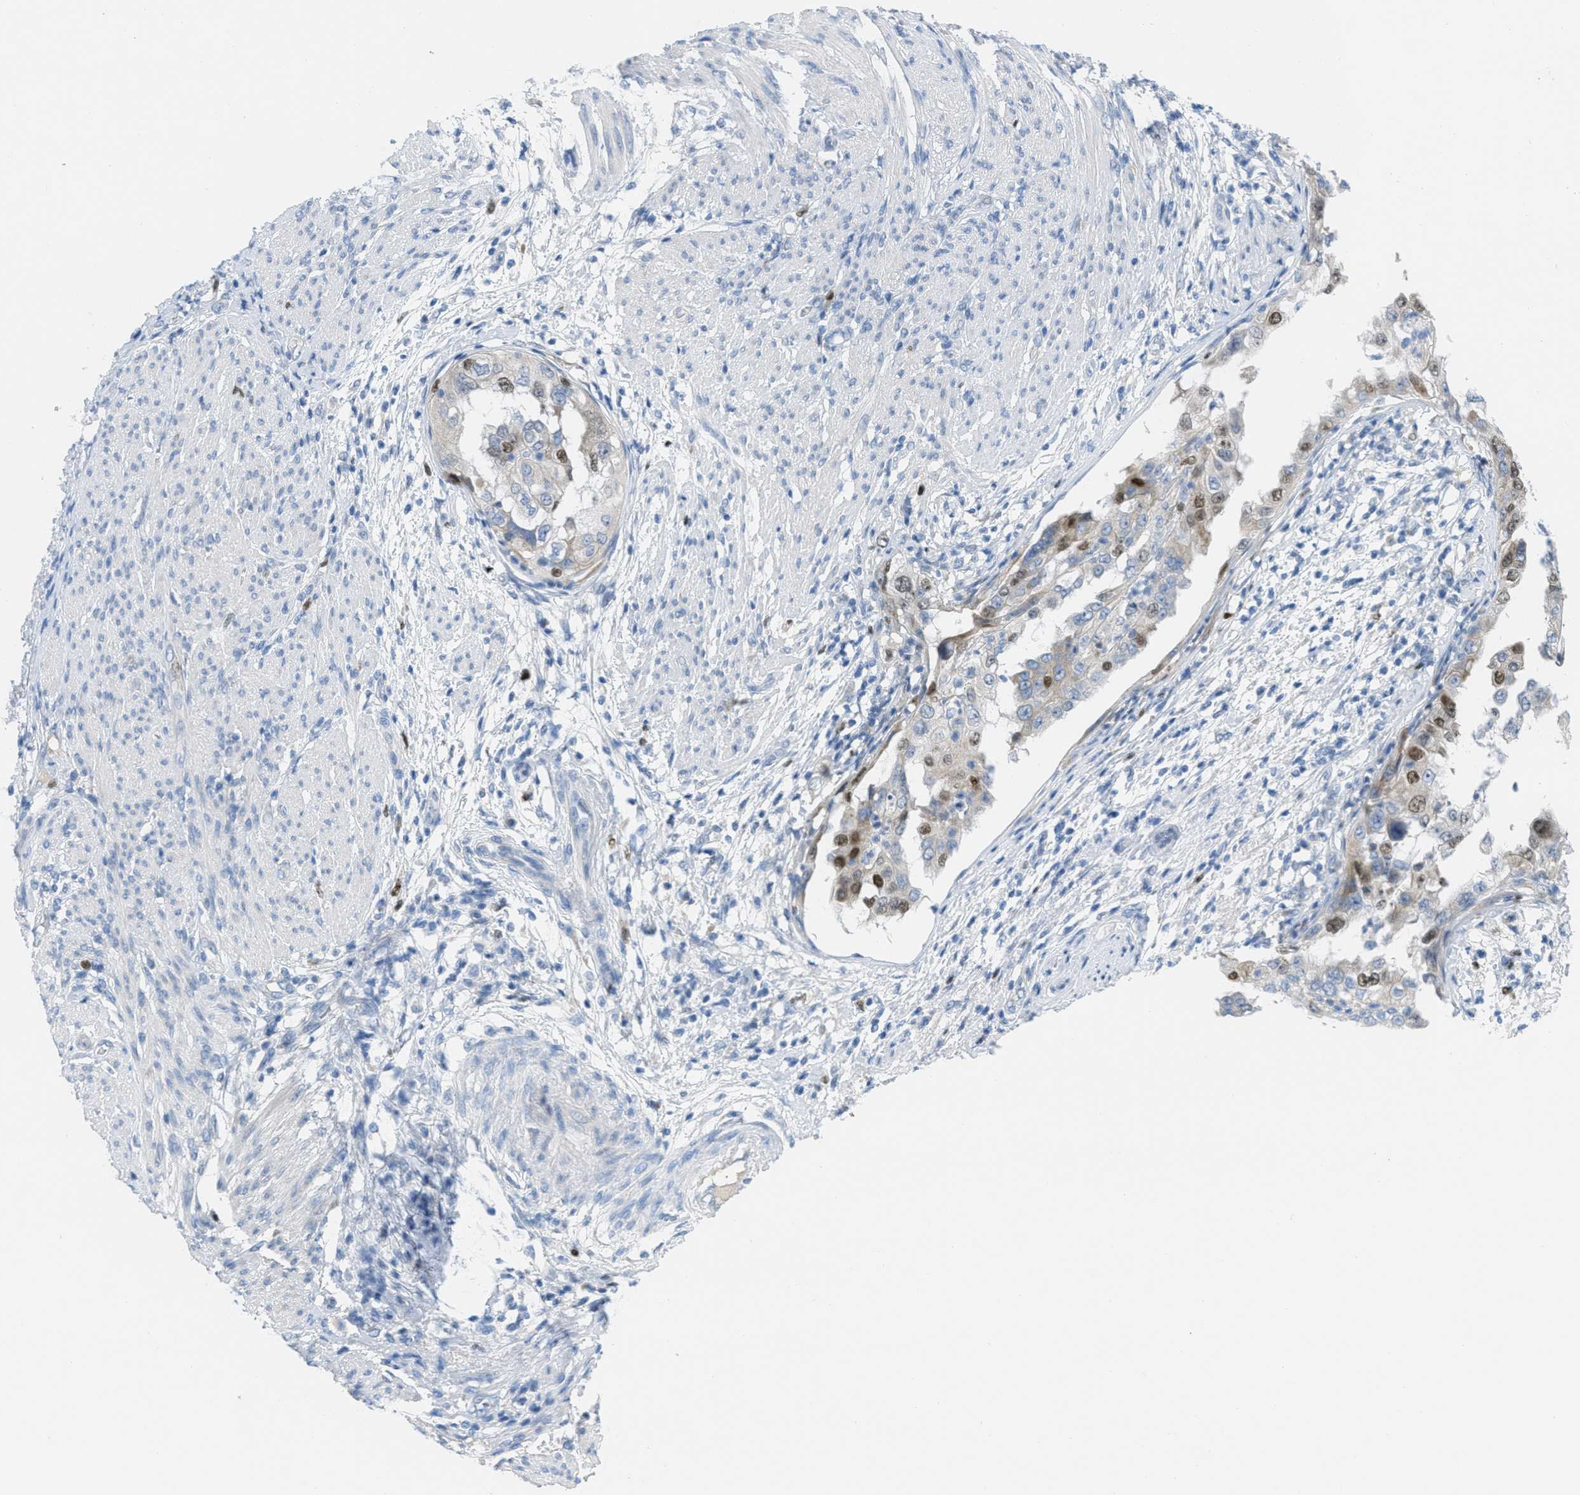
{"staining": {"intensity": "moderate", "quantity": "25%-75%", "location": "cytoplasmic/membranous,nuclear"}, "tissue": "endometrial cancer", "cell_type": "Tumor cells", "image_type": "cancer", "snomed": [{"axis": "morphology", "description": "Adenocarcinoma, NOS"}, {"axis": "topography", "description": "Endometrium"}], "caption": "Moderate cytoplasmic/membranous and nuclear expression for a protein is appreciated in about 25%-75% of tumor cells of endometrial adenocarcinoma using immunohistochemistry (IHC).", "gene": "ORC6", "patient": {"sex": "female", "age": 85}}